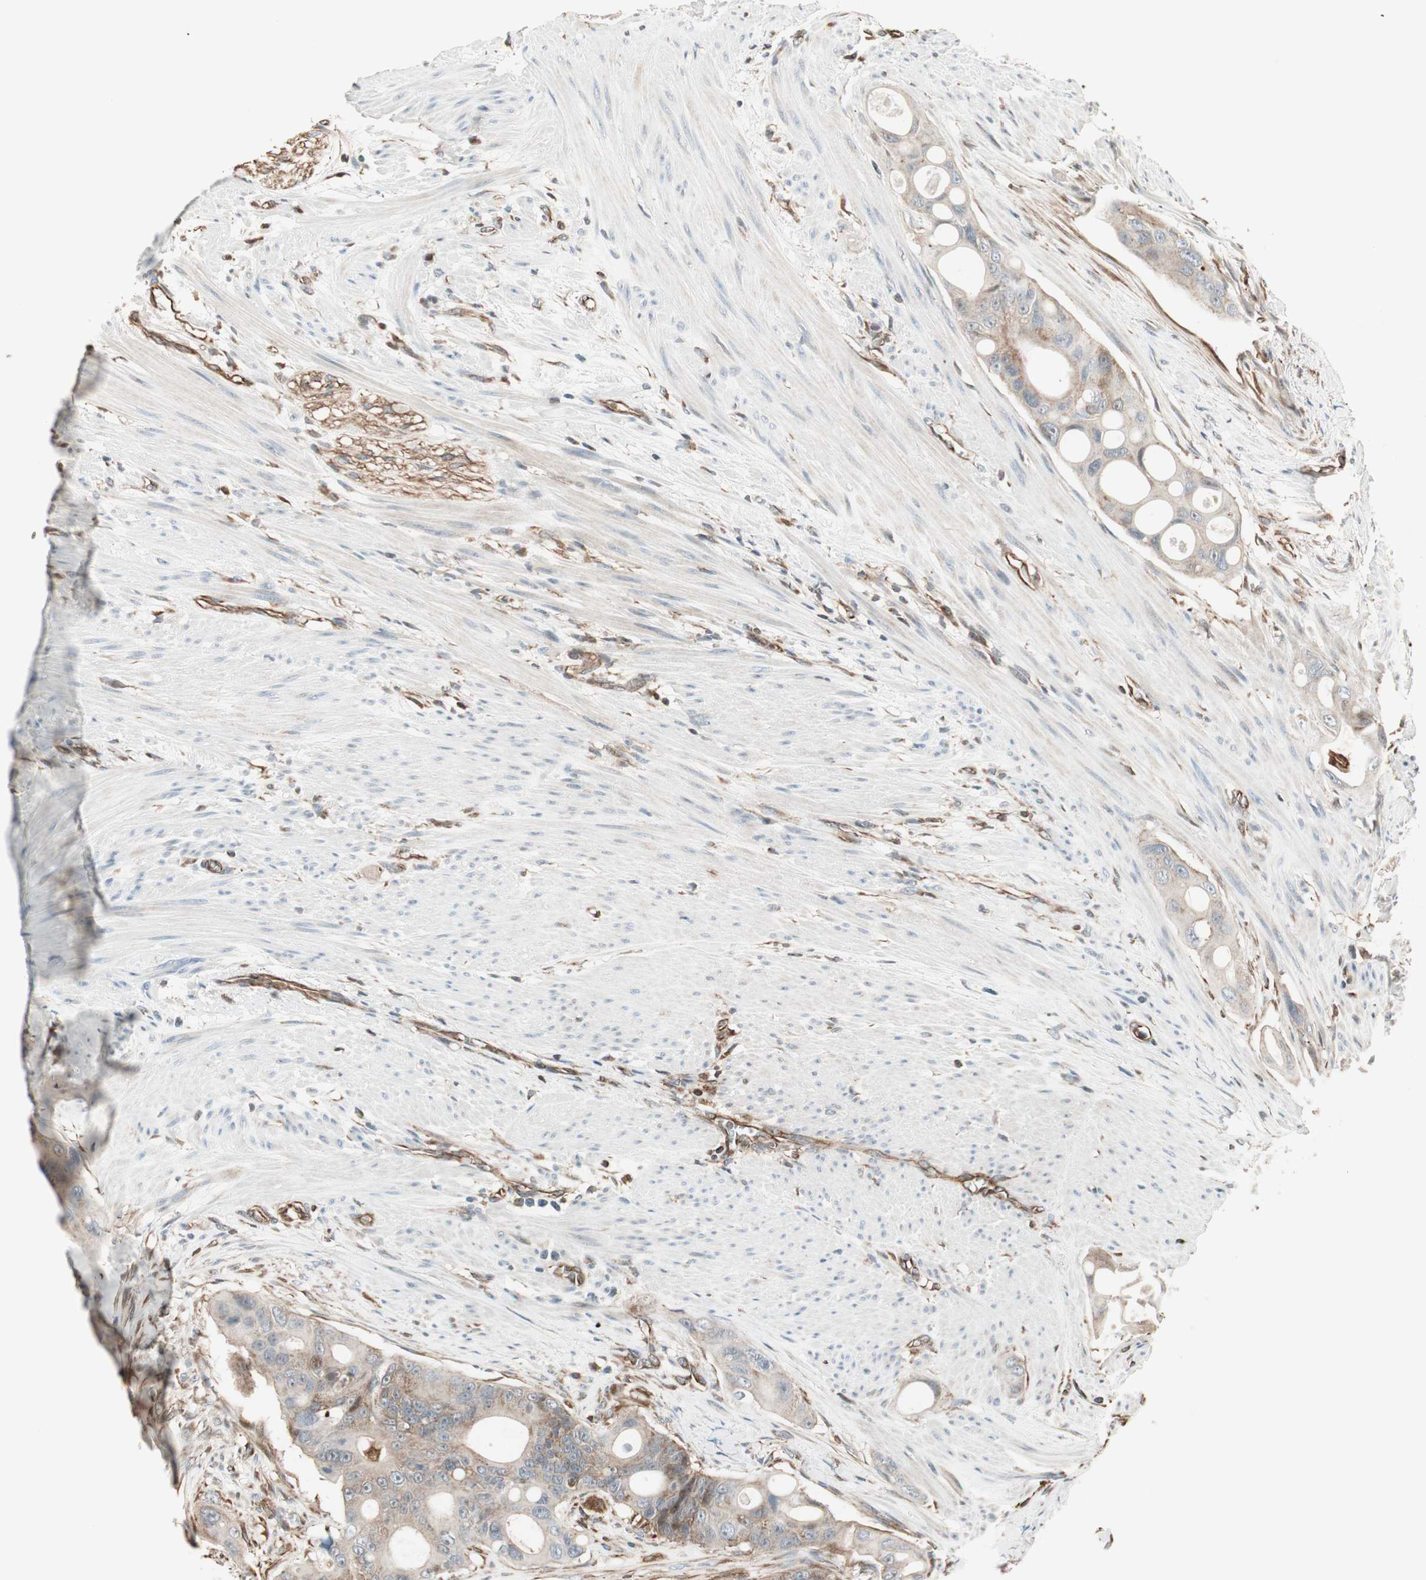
{"staining": {"intensity": "weak", "quantity": ">75%", "location": "cytoplasmic/membranous"}, "tissue": "colorectal cancer", "cell_type": "Tumor cells", "image_type": "cancer", "snomed": [{"axis": "morphology", "description": "Adenocarcinoma, NOS"}, {"axis": "topography", "description": "Colon"}], "caption": "This histopathology image demonstrates immunohistochemistry staining of human colorectal cancer (adenocarcinoma), with low weak cytoplasmic/membranous expression in about >75% of tumor cells.", "gene": "MAD2L2", "patient": {"sex": "female", "age": 57}}